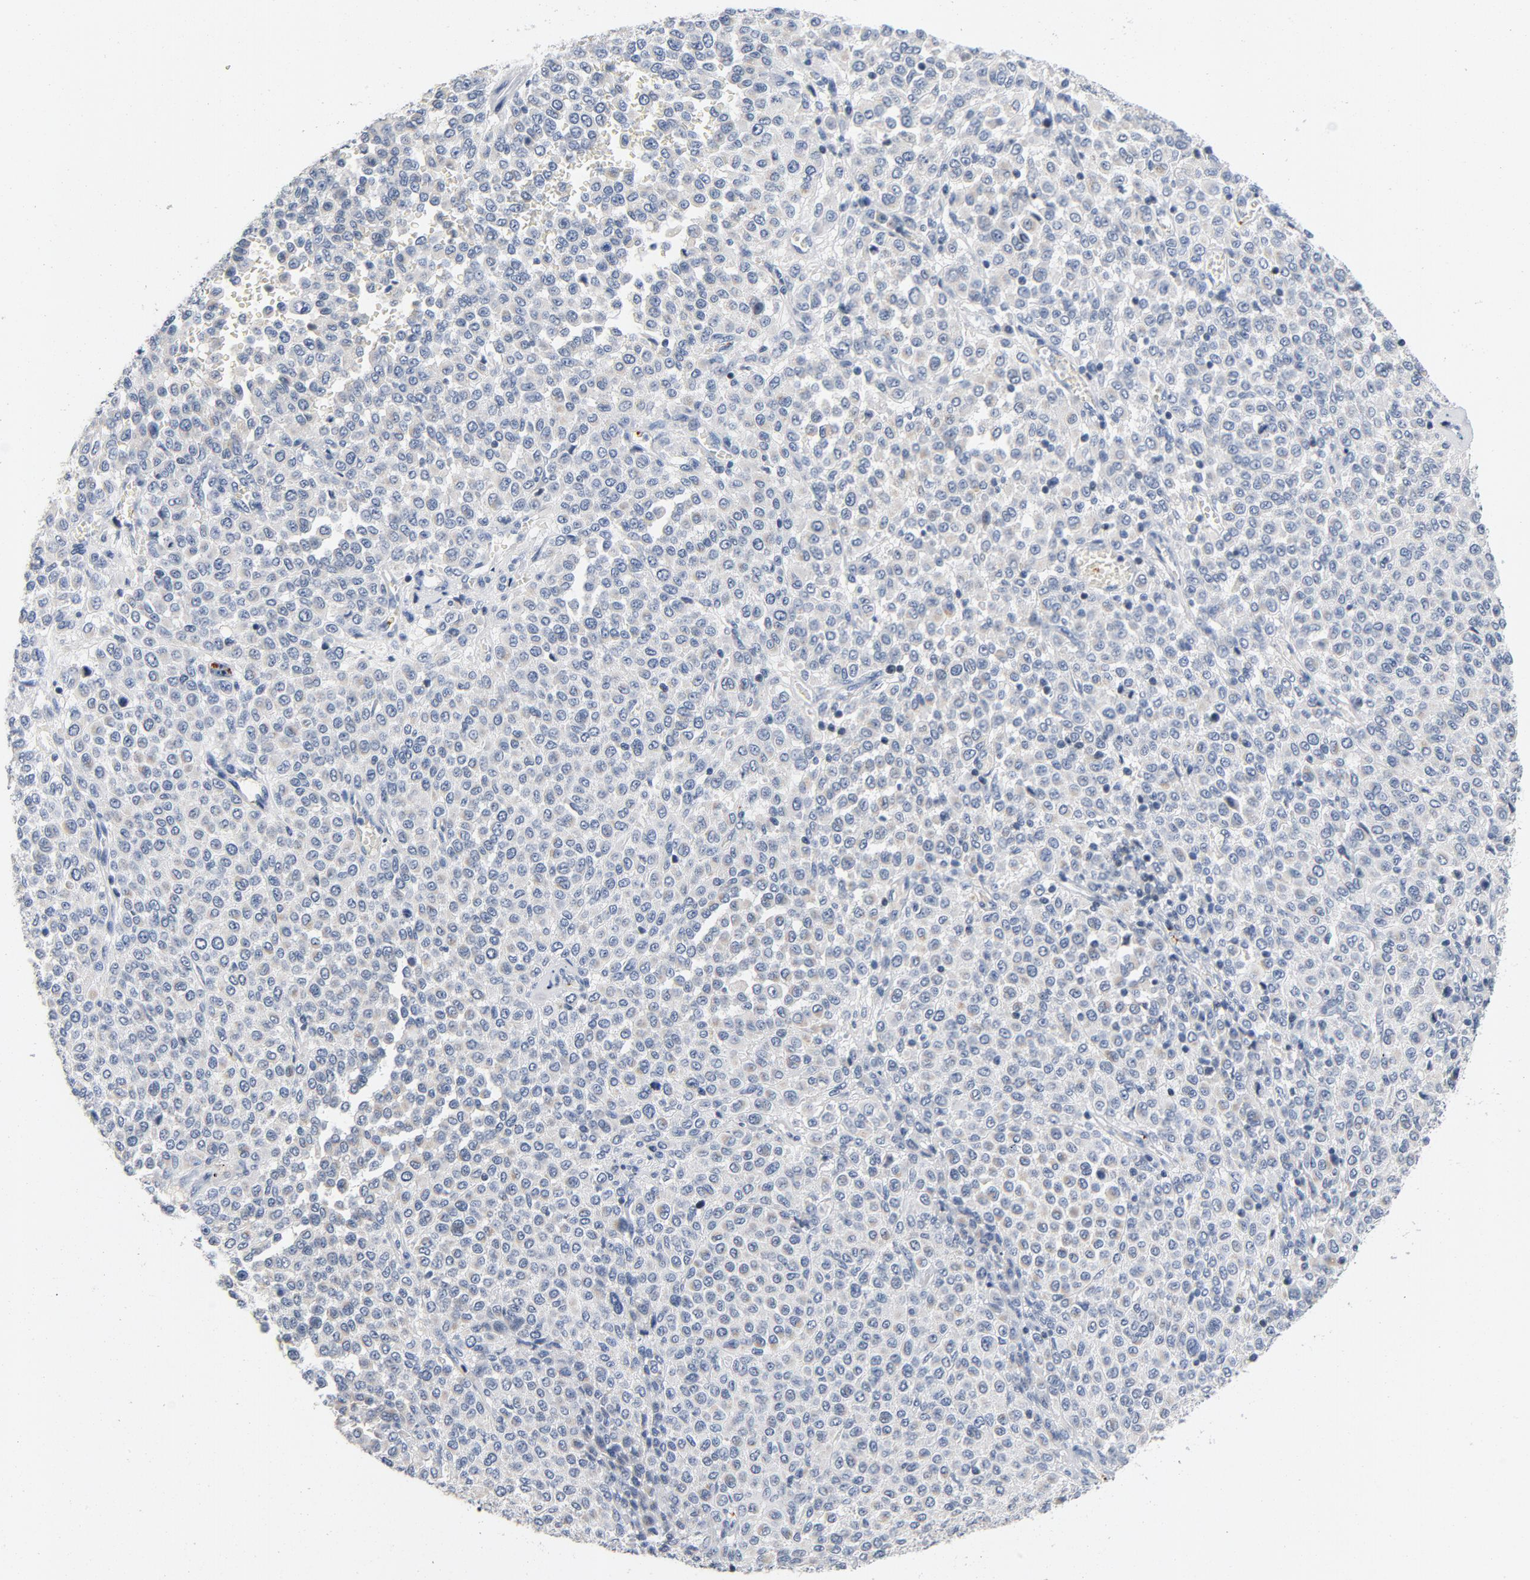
{"staining": {"intensity": "weak", "quantity": "<25%", "location": "cytoplasmic/membranous"}, "tissue": "melanoma", "cell_type": "Tumor cells", "image_type": "cancer", "snomed": [{"axis": "morphology", "description": "Malignant melanoma, Metastatic site"}, {"axis": "topography", "description": "Pancreas"}], "caption": "This is a photomicrograph of immunohistochemistry (IHC) staining of melanoma, which shows no staining in tumor cells.", "gene": "PIM1", "patient": {"sex": "female", "age": 30}}